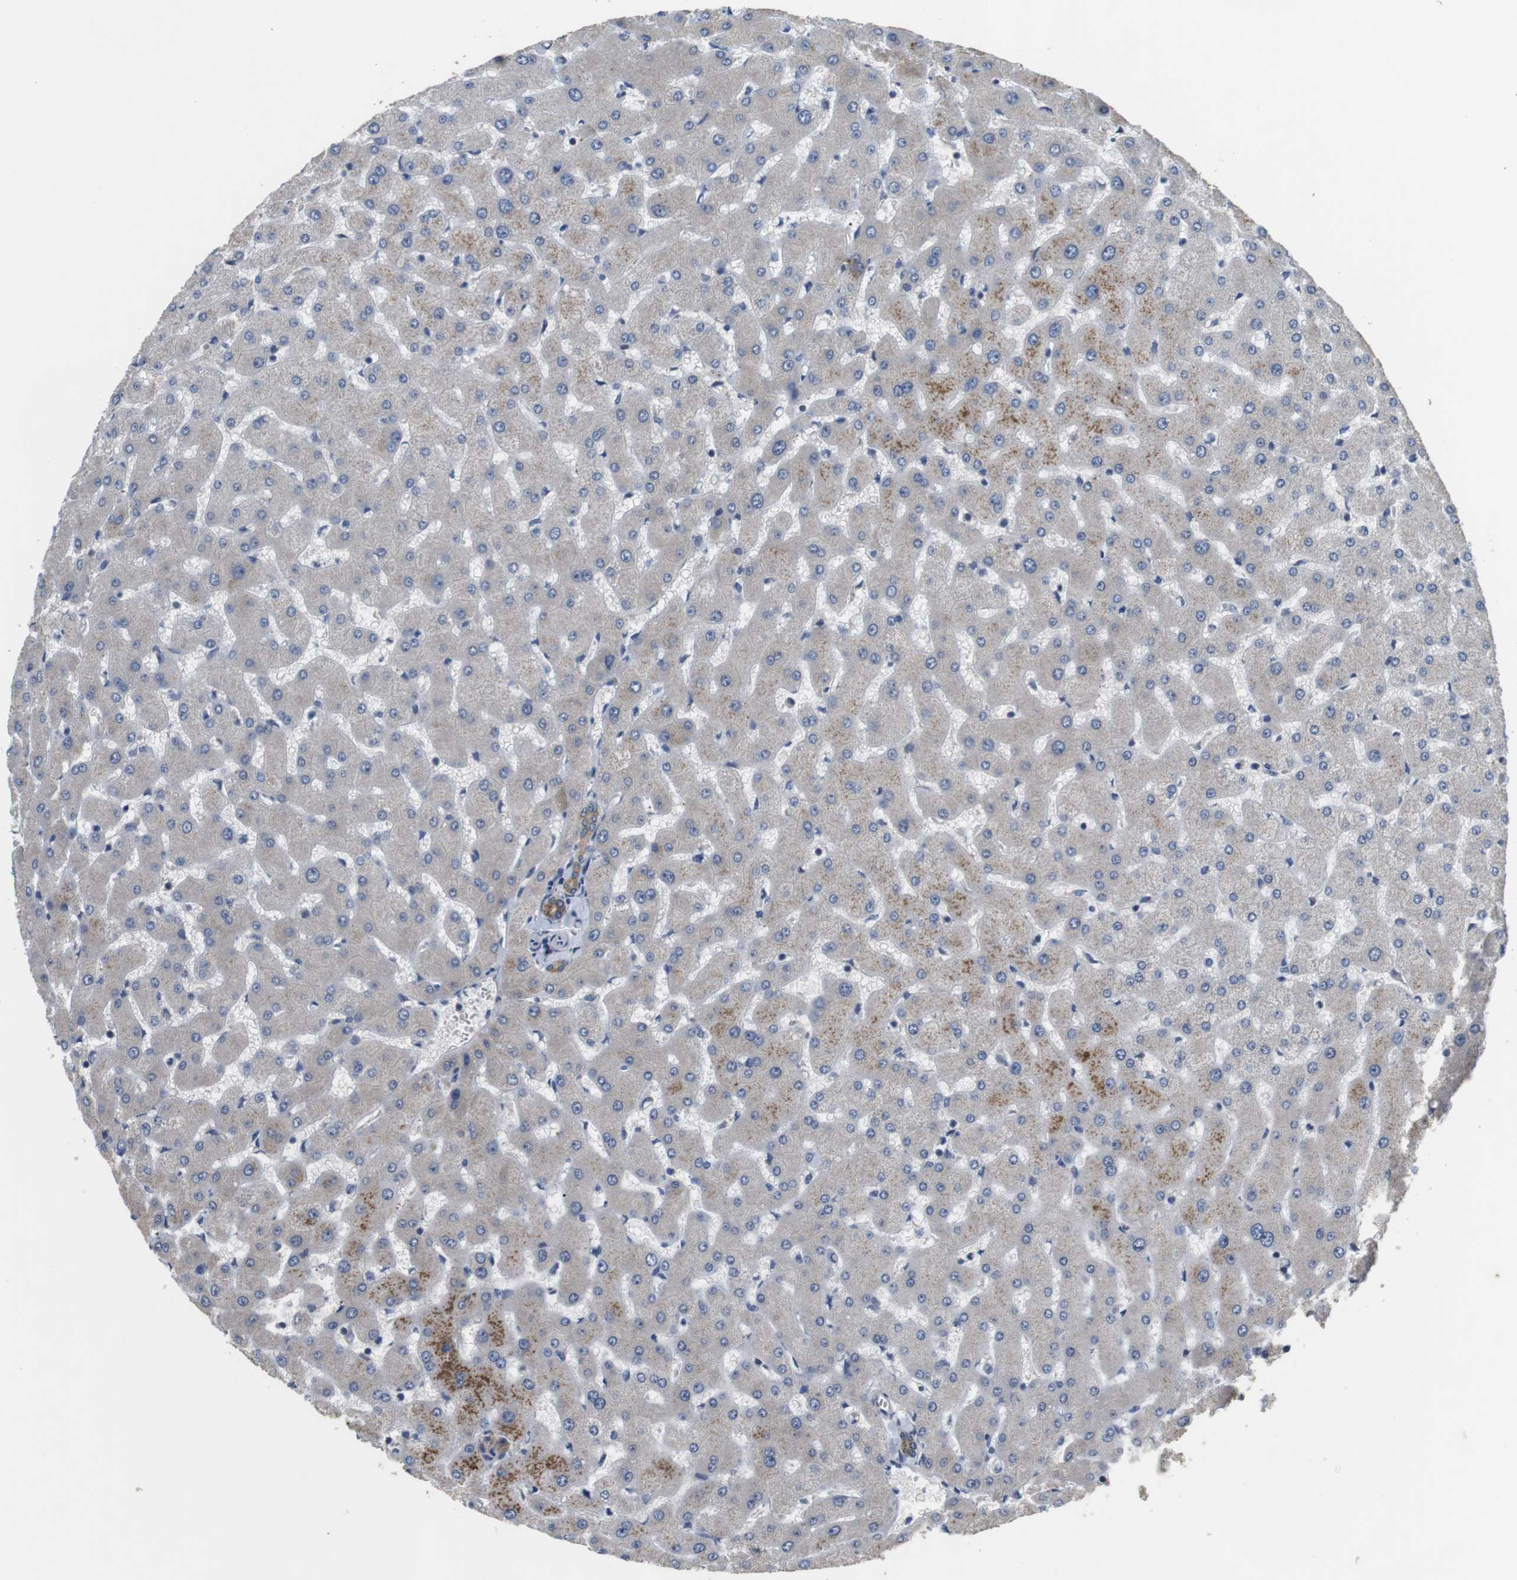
{"staining": {"intensity": "moderate", "quantity": ">75%", "location": "cytoplasmic/membranous"}, "tissue": "liver", "cell_type": "Cholangiocytes", "image_type": "normal", "snomed": [{"axis": "morphology", "description": "Normal tissue, NOS"}, {"axis": "topography", "description": "Liver"}], "caption": "This image displays immunohistochemistry staining of unremarkable liver, with medium moderate cytoplasmic/membranous expression in approximately >75% of cholangiocytes.", "gene": "ADGRL3", "patient": {"sex": "female", "age": 63}}